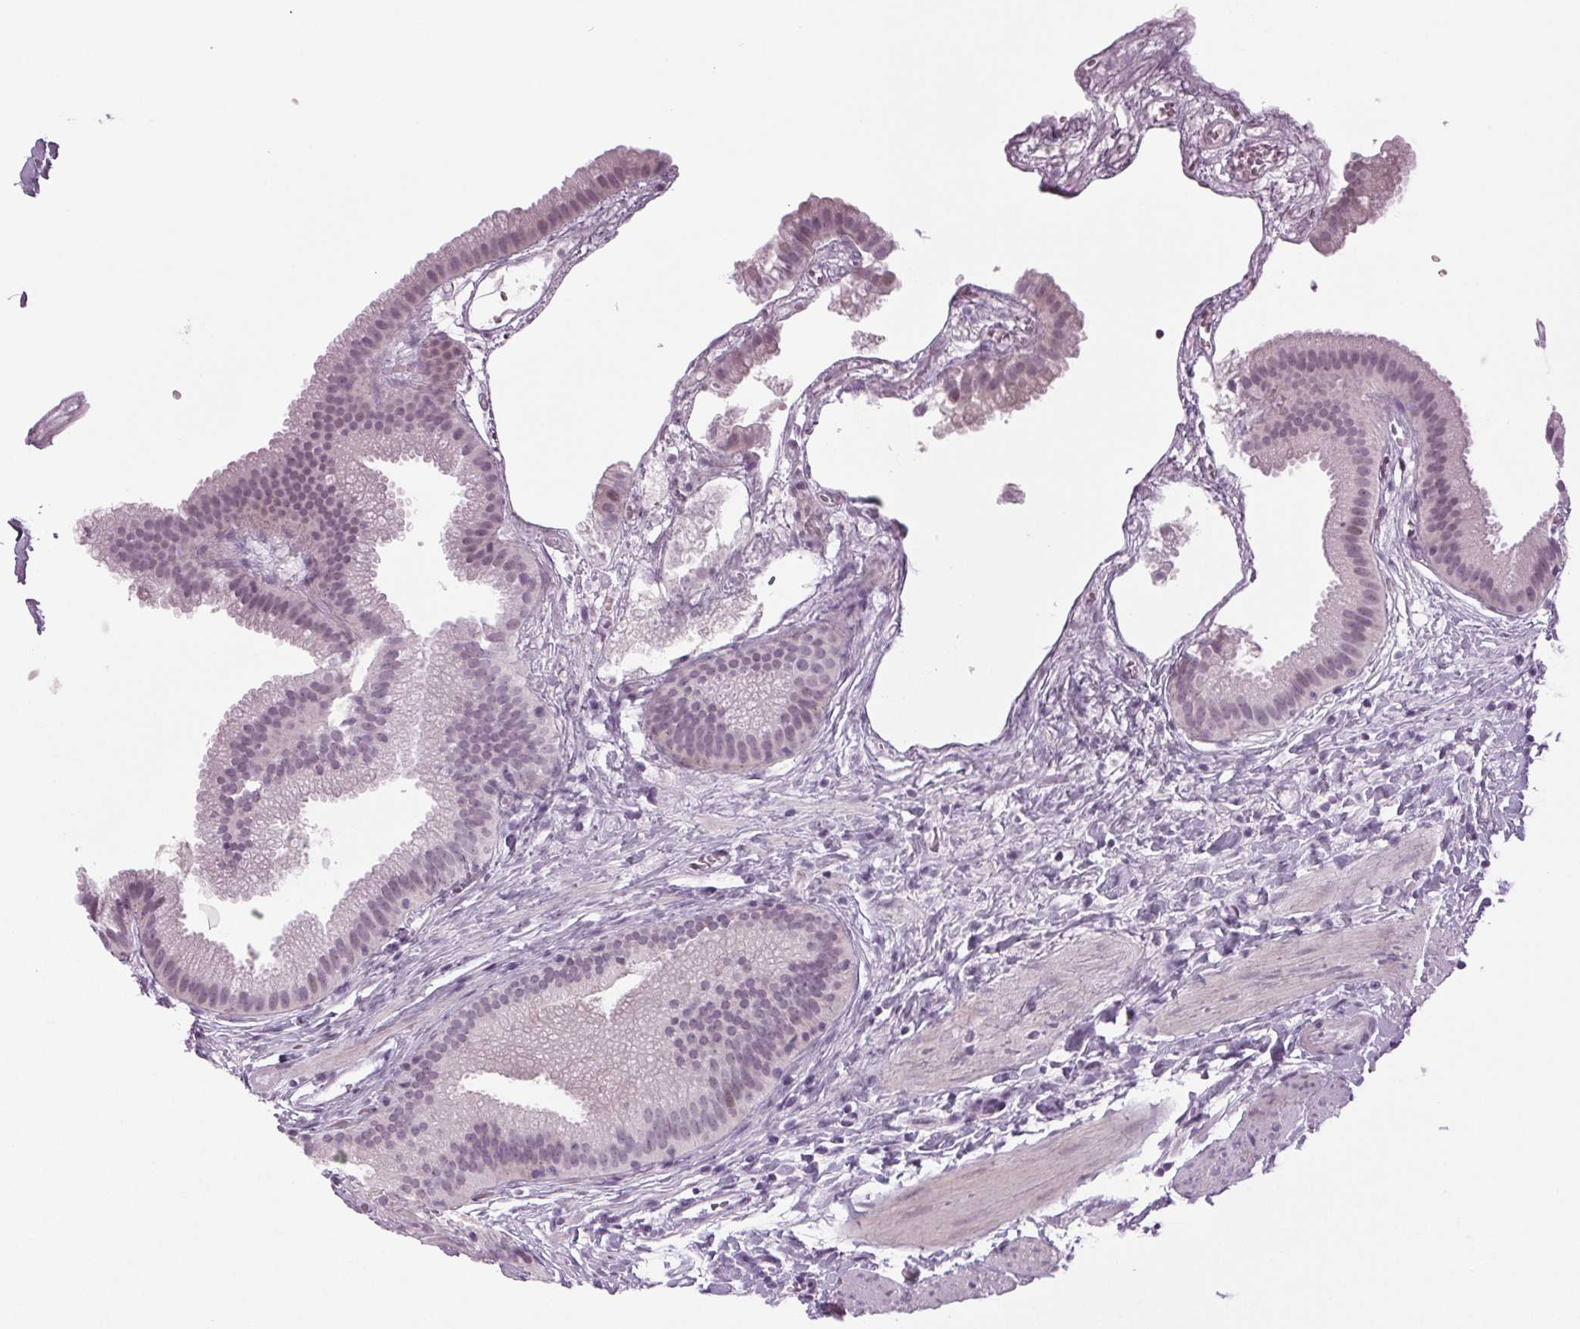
{"staining": {"intensity": "weak", "quantity": "<25%", "location": "nuclear"}, "tissue": "gallbladder", "cell_type": "Glandular cells", "image_type": "normal", "snomed": [{"axis": "morphology", "description": "Normal tissue, NOS"}, {"axis": "topography", "description": "Gallbladder"}], "caption": "Immunohistochemical staining of benign human gallbladder shows no significant expression in glandular cells.", "gene": "IGF2BP1", "patient": {"sex": "female", "age": 63}}